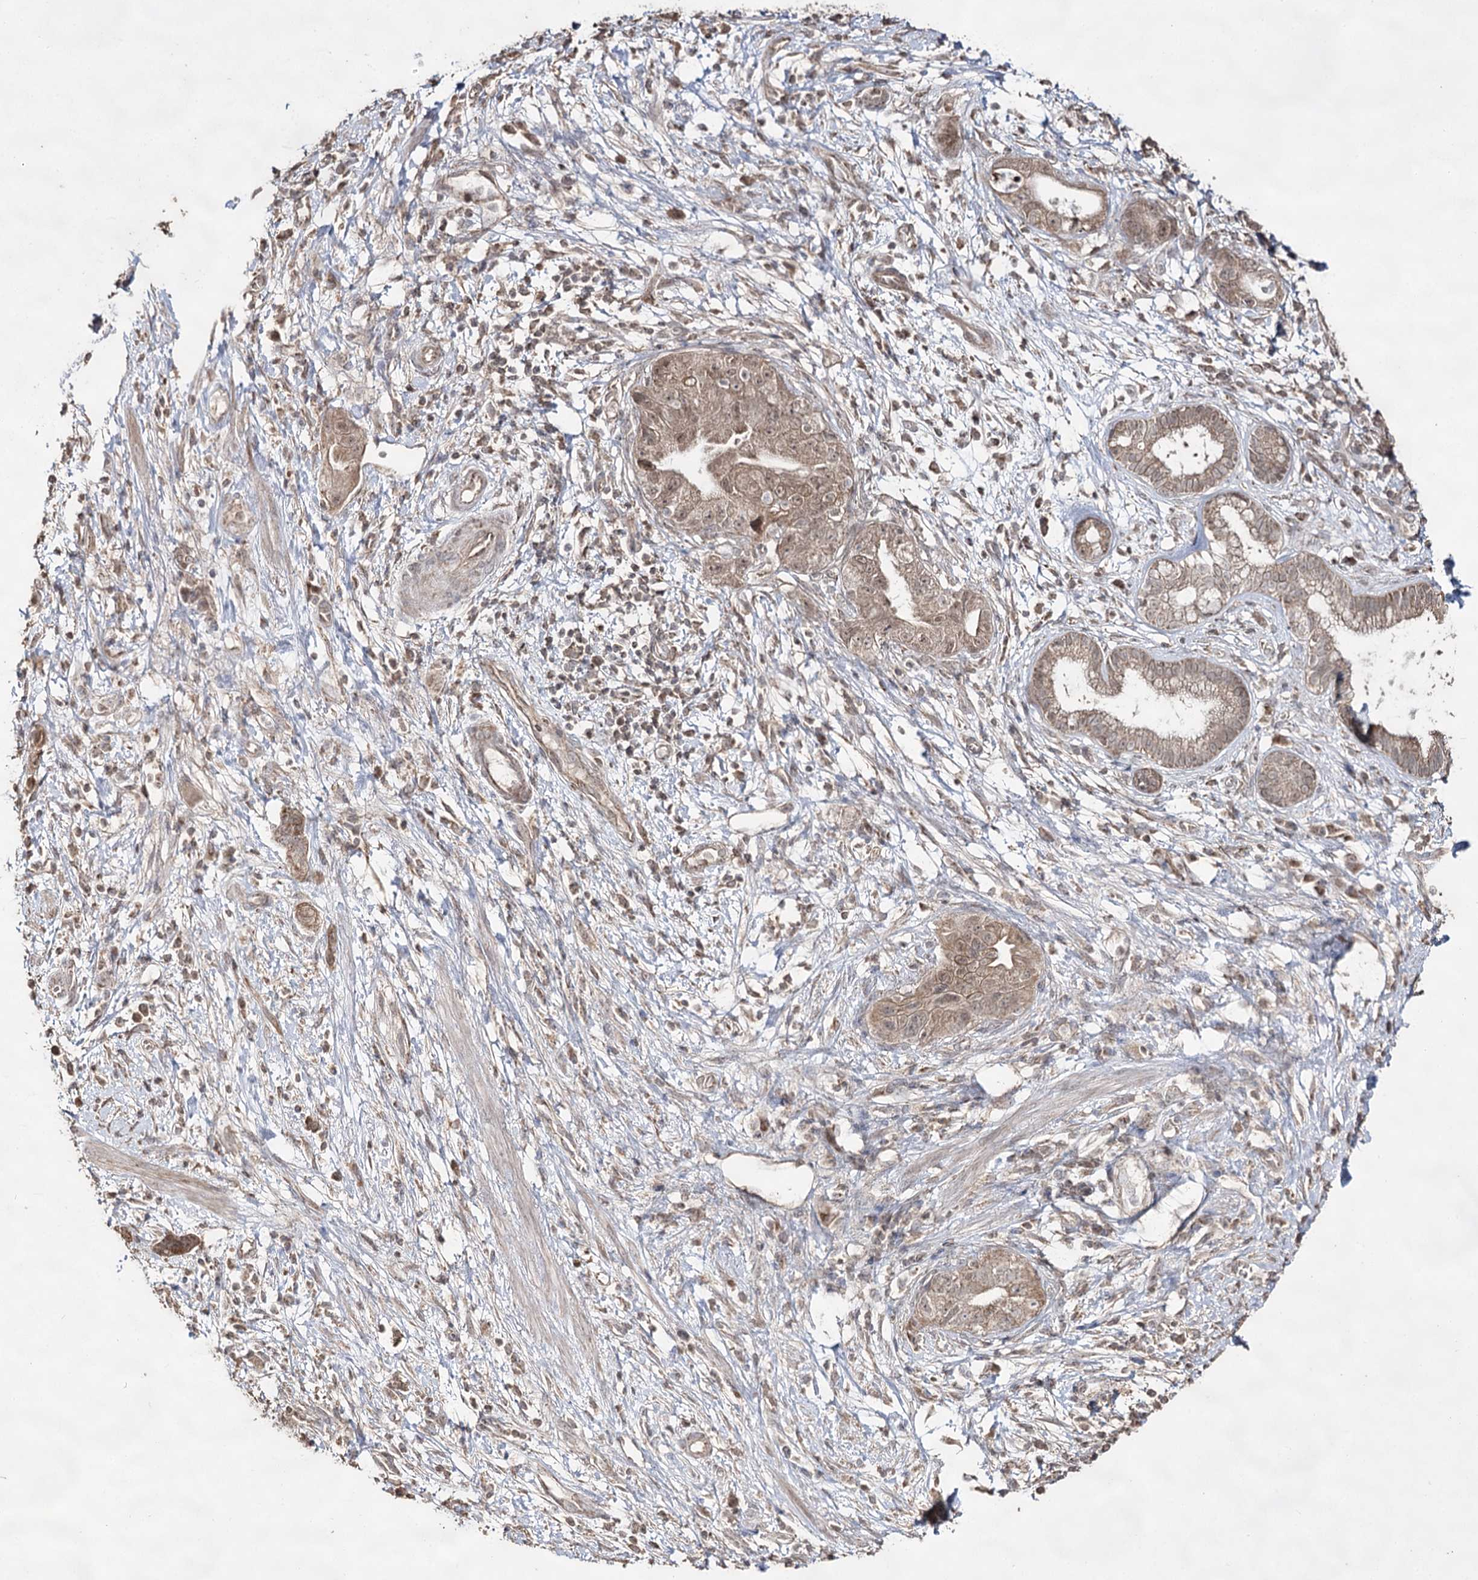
{"staining": {"intensity": "weak", "quantity": ">75%", "location": "cytoplasmic/membranous,nuclear"}, "tissue": "pancreatic cancer", "cell_type": "Tumor cells", "image_type": "cancer", "snomed": [{"axis": "morphology", "description": "Adenocarcinoma, NOS"}, {"axis": "topography", "description": "Pancreas"}], "caption": "Pancreatic adenocarcinoma stained with IHC displays weak cytoplasmic/membranous and nuclear expression in approximately >75% of tumor cells. The protein of interest is shown in brown color, while the nuclei are stained blue.", "gene": "ACTR6", "patient": {"sex": "female", "age": 73}}